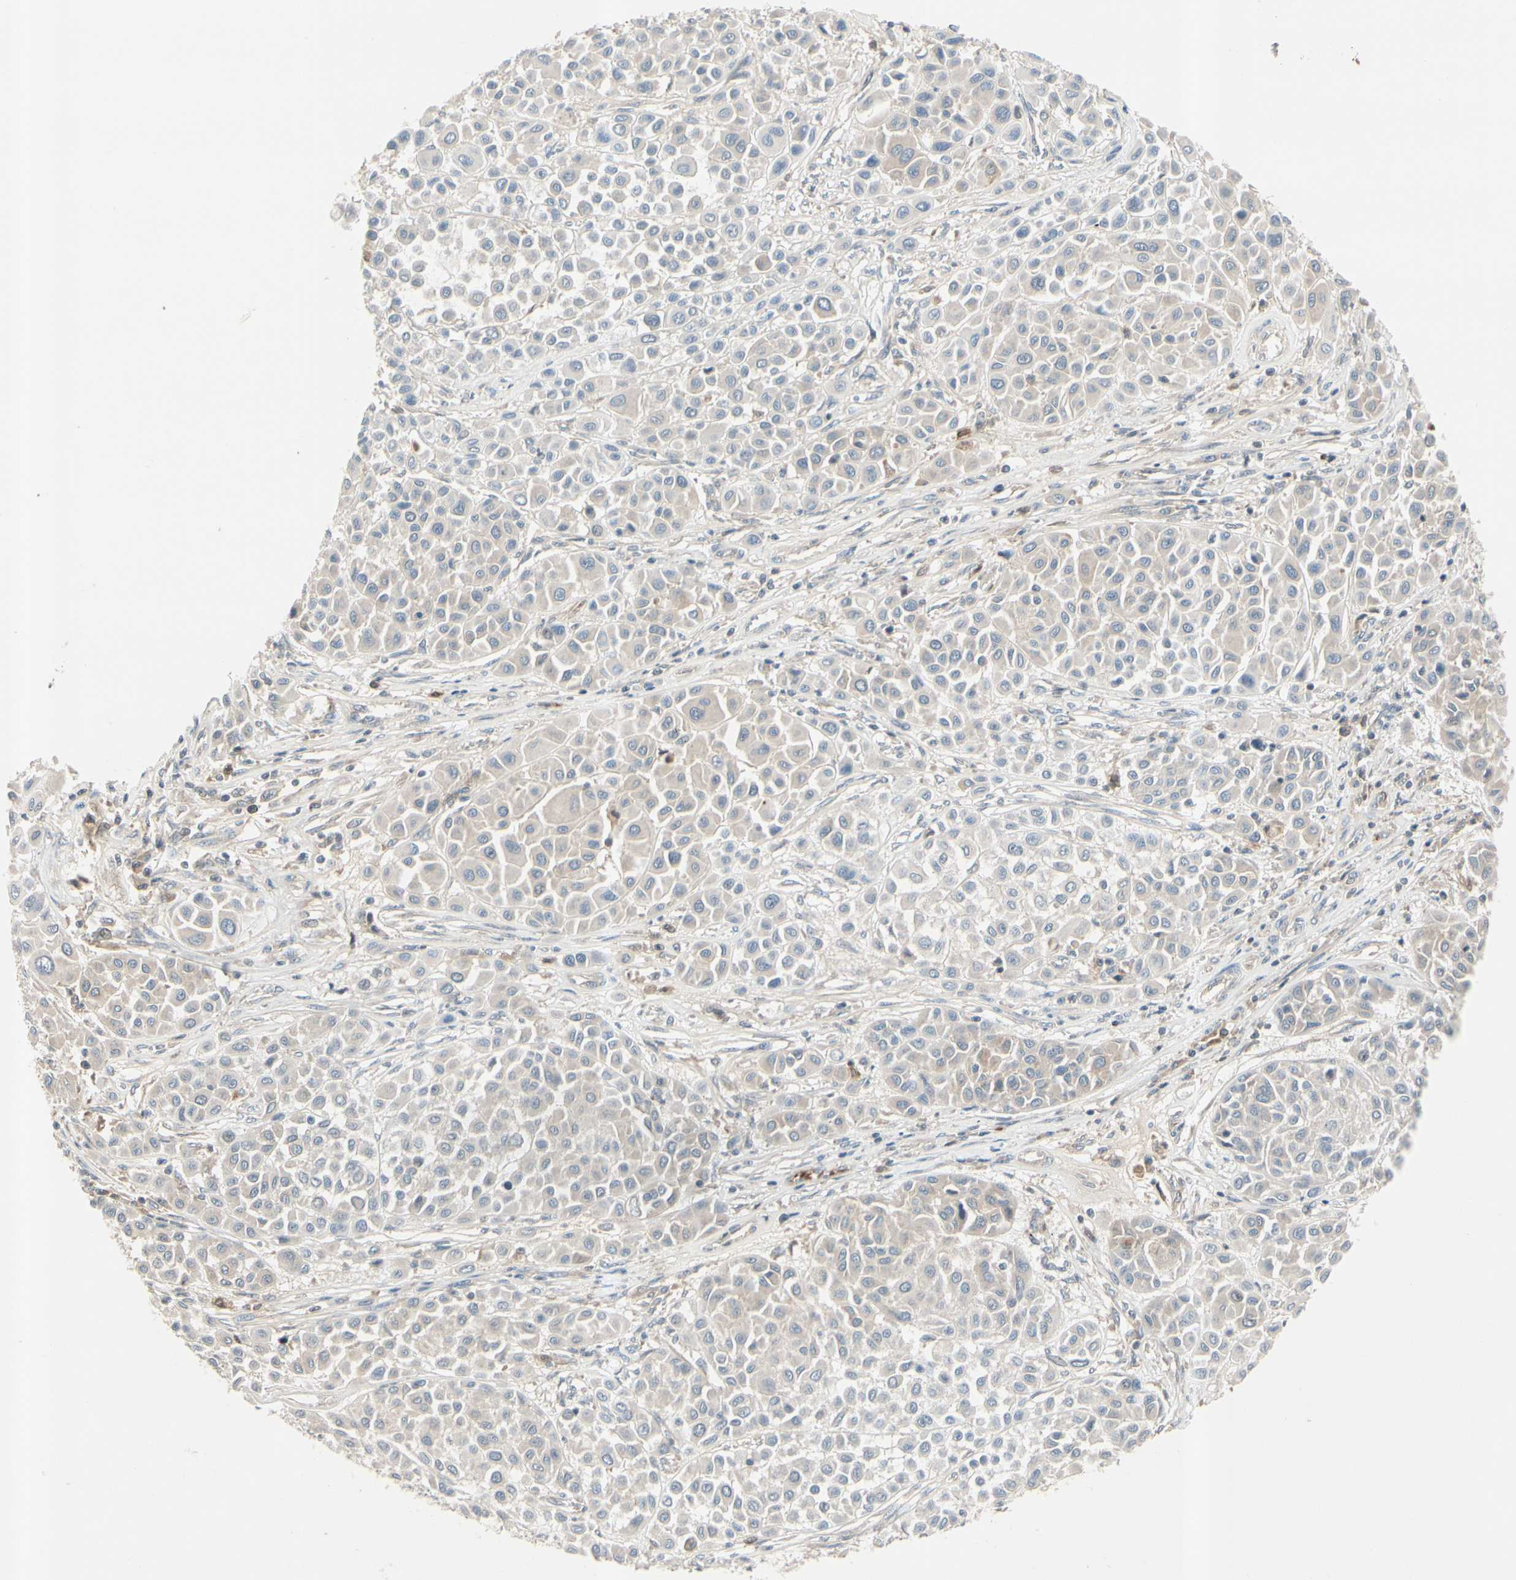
{"staining": {"intensity": "weak", "quantity": "25%-75%", "location": "cytoplasmic/membranous"}, "tissue": "melanoma", "cell_type": "Tumor cells", "image_type": "cancer", "snomed": [{"axis": "morphology", "description": "Malignant melanoma, Metastatic site"}, {"axis": "topography", "description": "Soft tissue"}], "caption": "Melanoma was stained to show a protein in brown. There is low levels of weak cytoplasmic/membranous positivity in approximately 25%-75% of tumor cells.", "gene": "ICAM5", "patient": {"sex": "male", "age": 41}}